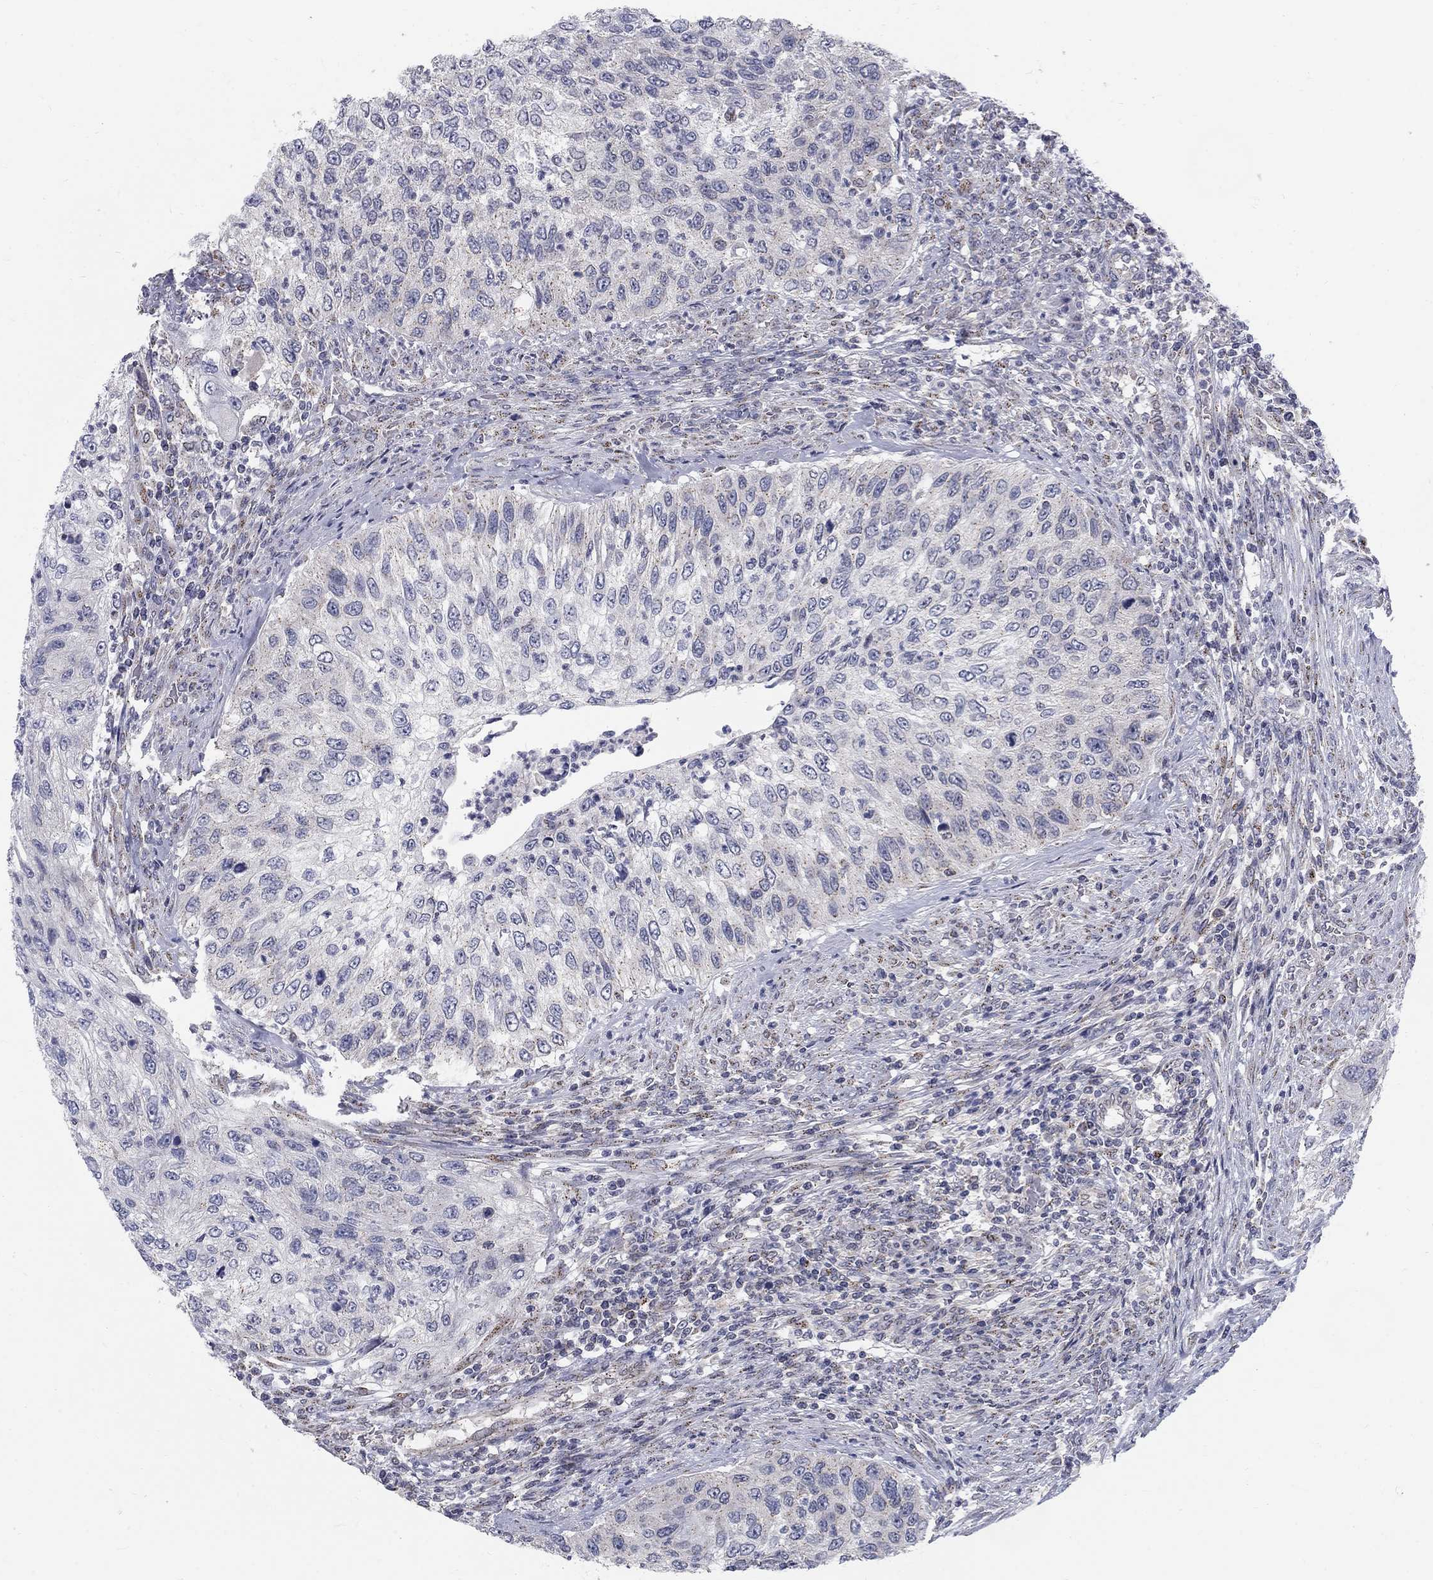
{"staining": {"intensity": "negative", "quantity": "none", "location": "none"}, "tissue": "urothelial cancer", "cell_type": "Tumor cells", "image_type": "cancer", "snomed": [{"axis": "morphology", "description": "Urothelial carcinoma, High grade"}, {"axis": "topography", "description": "Urinary bladder"}], "caption": "Immunohistochemistry (IHC) of urothelial cancer demonstrates no staining in tumor cells.", "gene": "PANK3", "patient": {"sex": "female", "age": 60}}